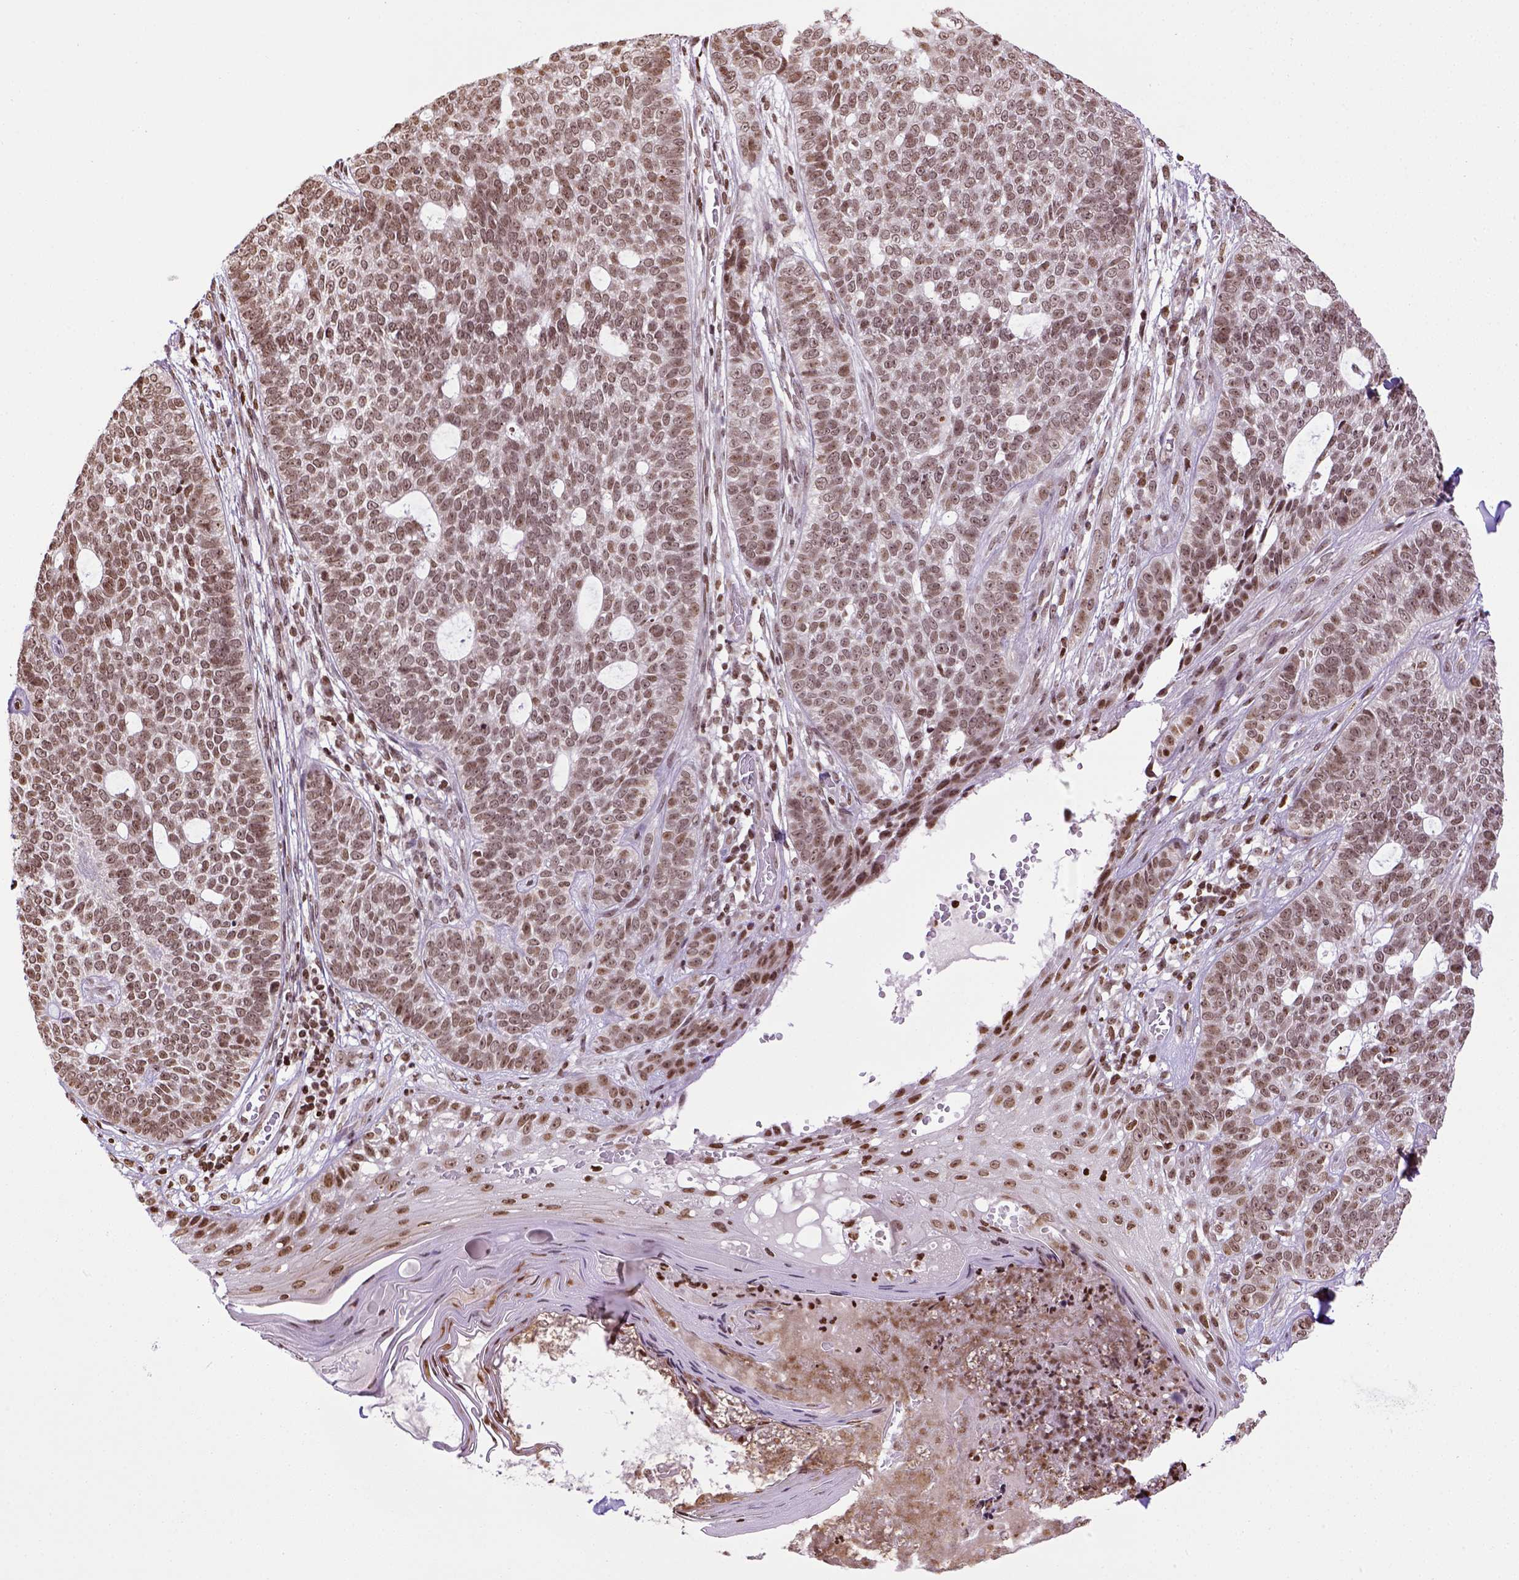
{"staining": {"intensity": "moderate", "quantity": ">75%", "location": "nuclear"}, "tissue": "skin cancer", "cell_type": "Tumor cells", "image_type": "cancer", "snomed": [{"axis": "morphology", "description": "Basal cell carcinoma"}, {"axis": "topography", "description": "Skin"}], "caption": "This micrograph demonstrates immunohistochemistry staining of basal cell carcinoma (skin), with medium moderate nuclear positivity in about >75% of tumor cells.", "gene": "ZNF75D", "patient": {"sex": "female", "age": 69}}